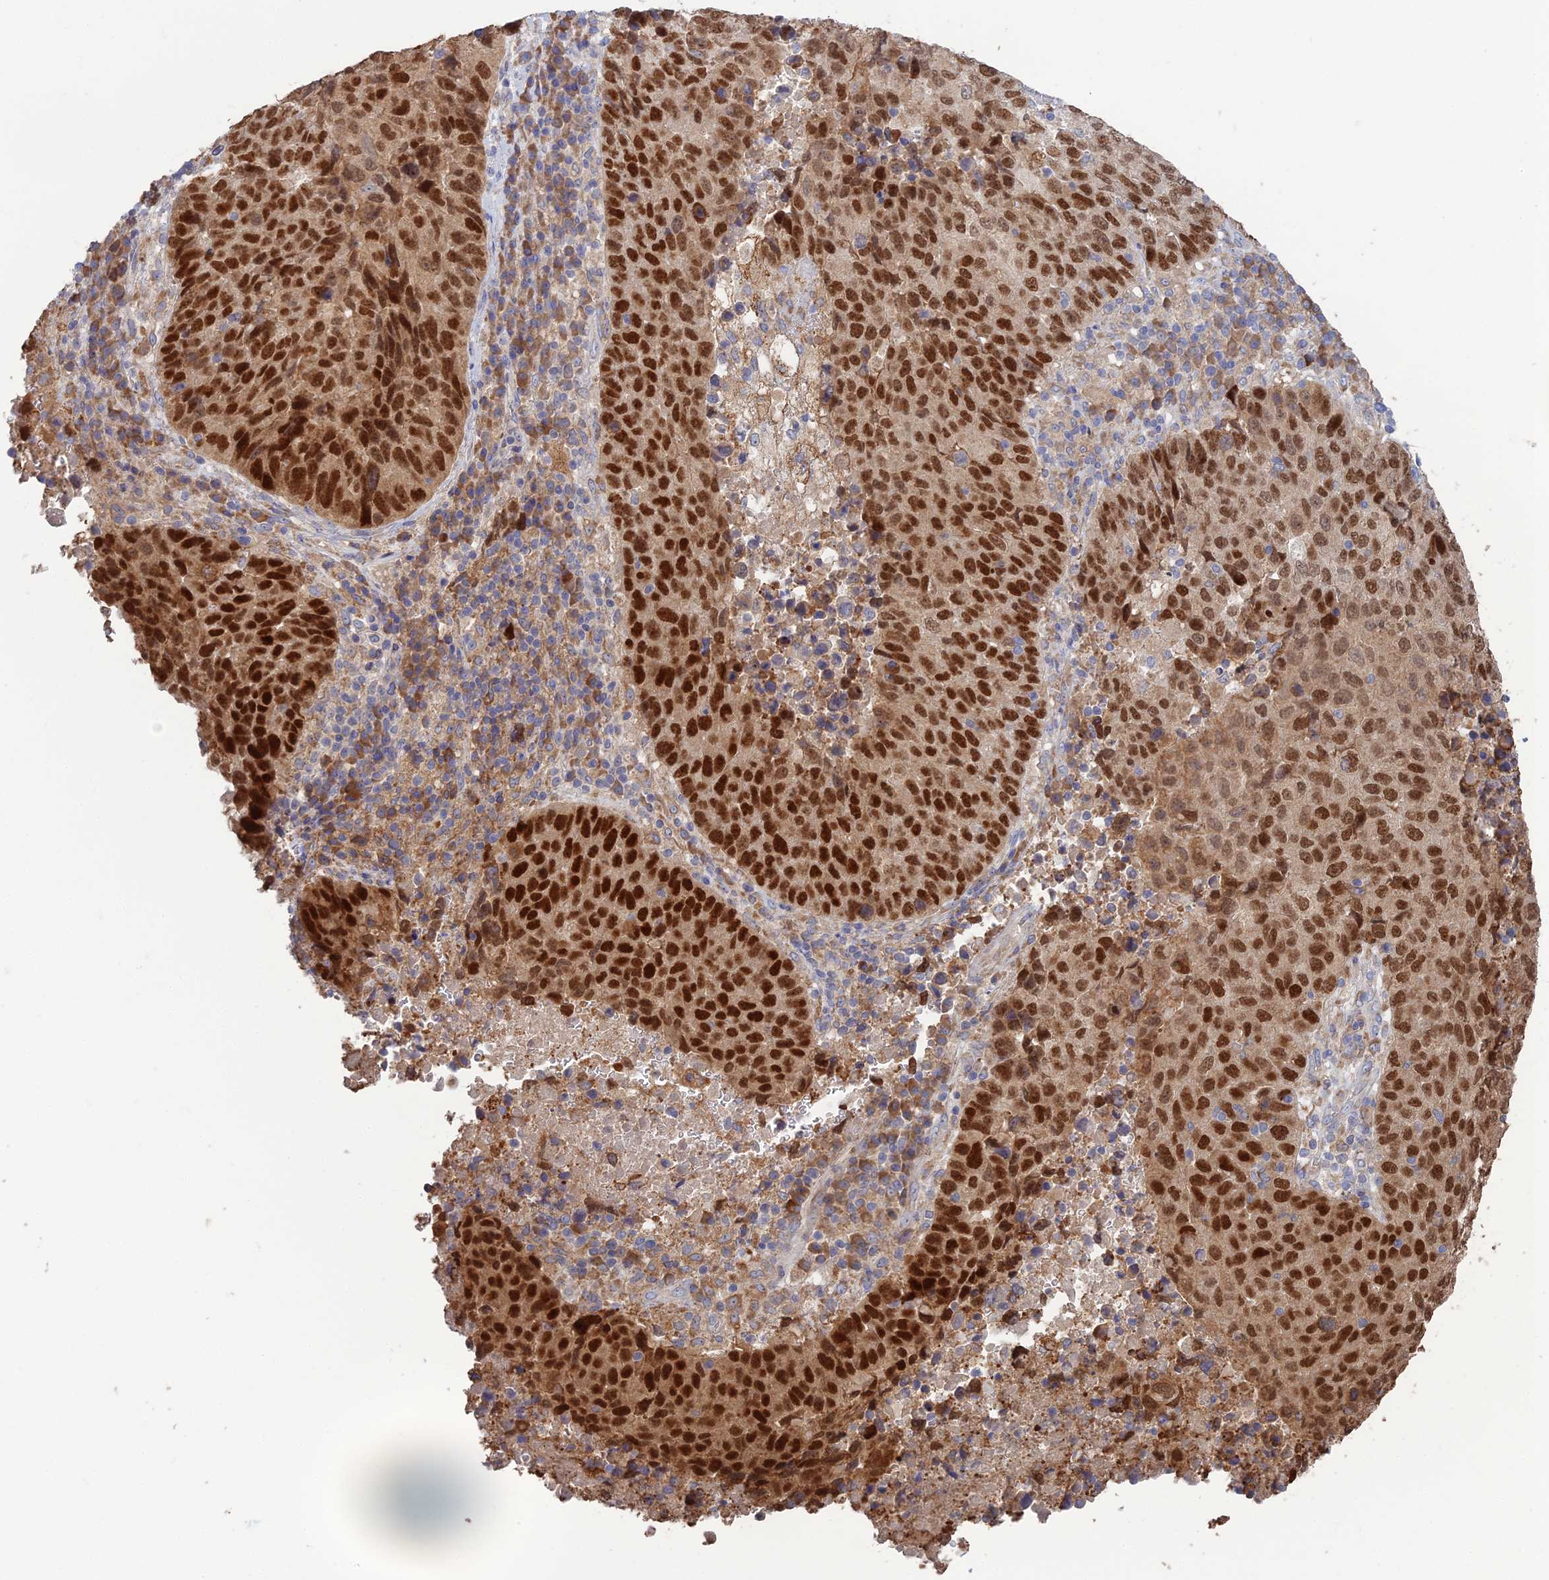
{"staining": {"intensity": "strong", "quantity": ">75%", "location": "nuclear"}, "tissue": "lung cancer", "cell_type": "Tumor cells", "image_type": "cancer", "snomed": [{"axis": "morphology", "description": "Squamous cell carcinoma, NOS"}, {"axis": "topography", "description": "Lung"}], "caption": "Immunohistochemistry (IHC) (DAB) staining of lung cancer reveals strong nuclear protein positivity in about >75% of tumor cells. The staining was performed using DAB, with brown indicating positive protein expression. Nuclei are stained blue with hematoxylin.", "gene": "TRAPPC6A", "patient": {"sex": "male", "age": 73}}